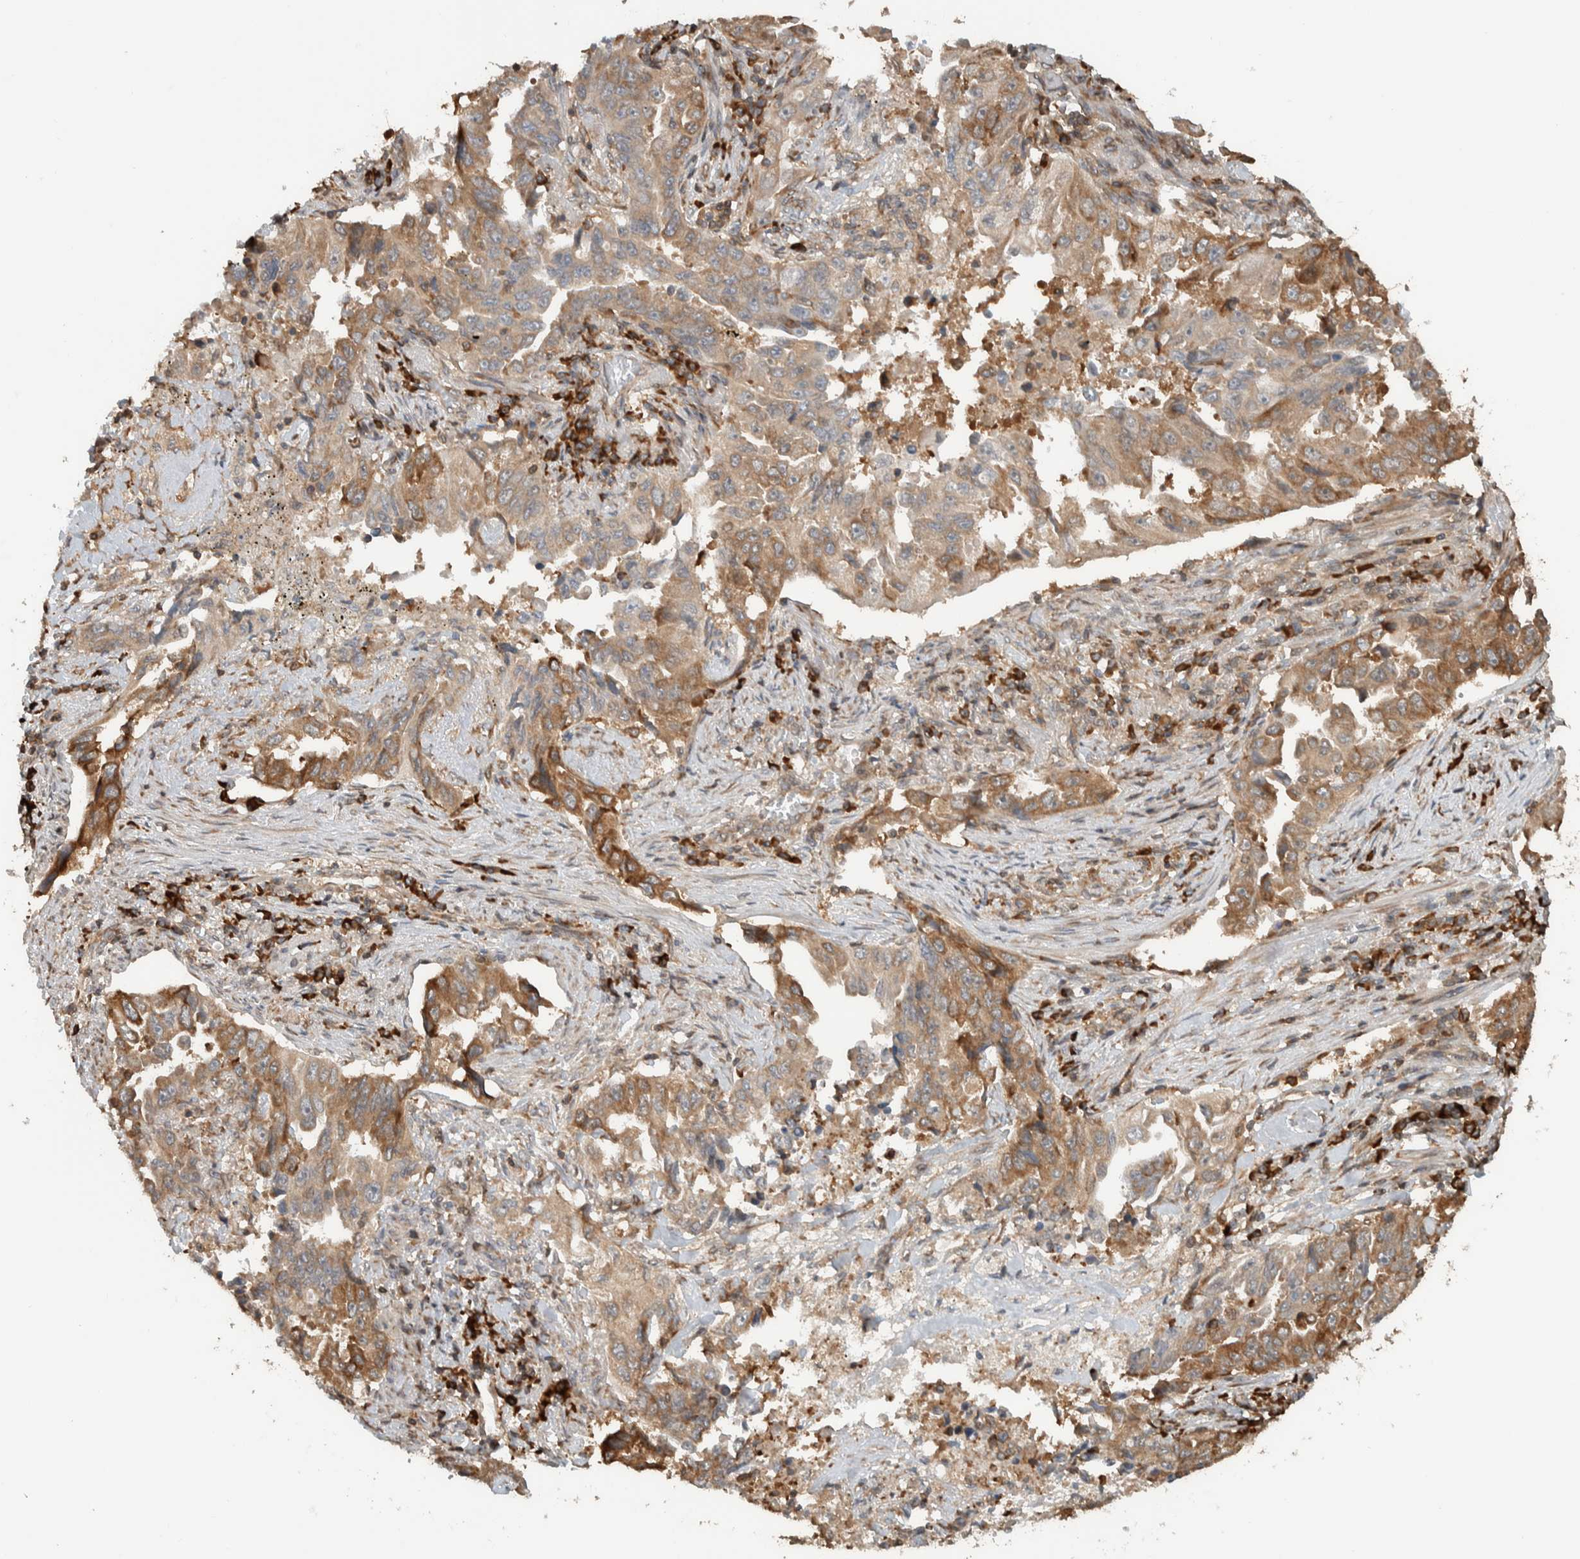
{"staining": {"intensity": "moderate", "quantity": ">75%", "location": "cytoplasmic/membranous"}, "tissue": "lung cancer", "cell_type": "Tumor cells", "image_type": "cancer", "snomed": [{"axis": "morphology", "description": "Adenocarcinoma, NOS"}, {"axis": "topography", "description": "Lung"}], "caption": "Immunohistochemistry (DAB) staining of human lung adenocarcinoma reveals moderate cytoplasmic/membranous protein positivity in about >75% of tumor cells.", "gene": "CNTROB", "patient": {"sex": "female", "age": 51}}